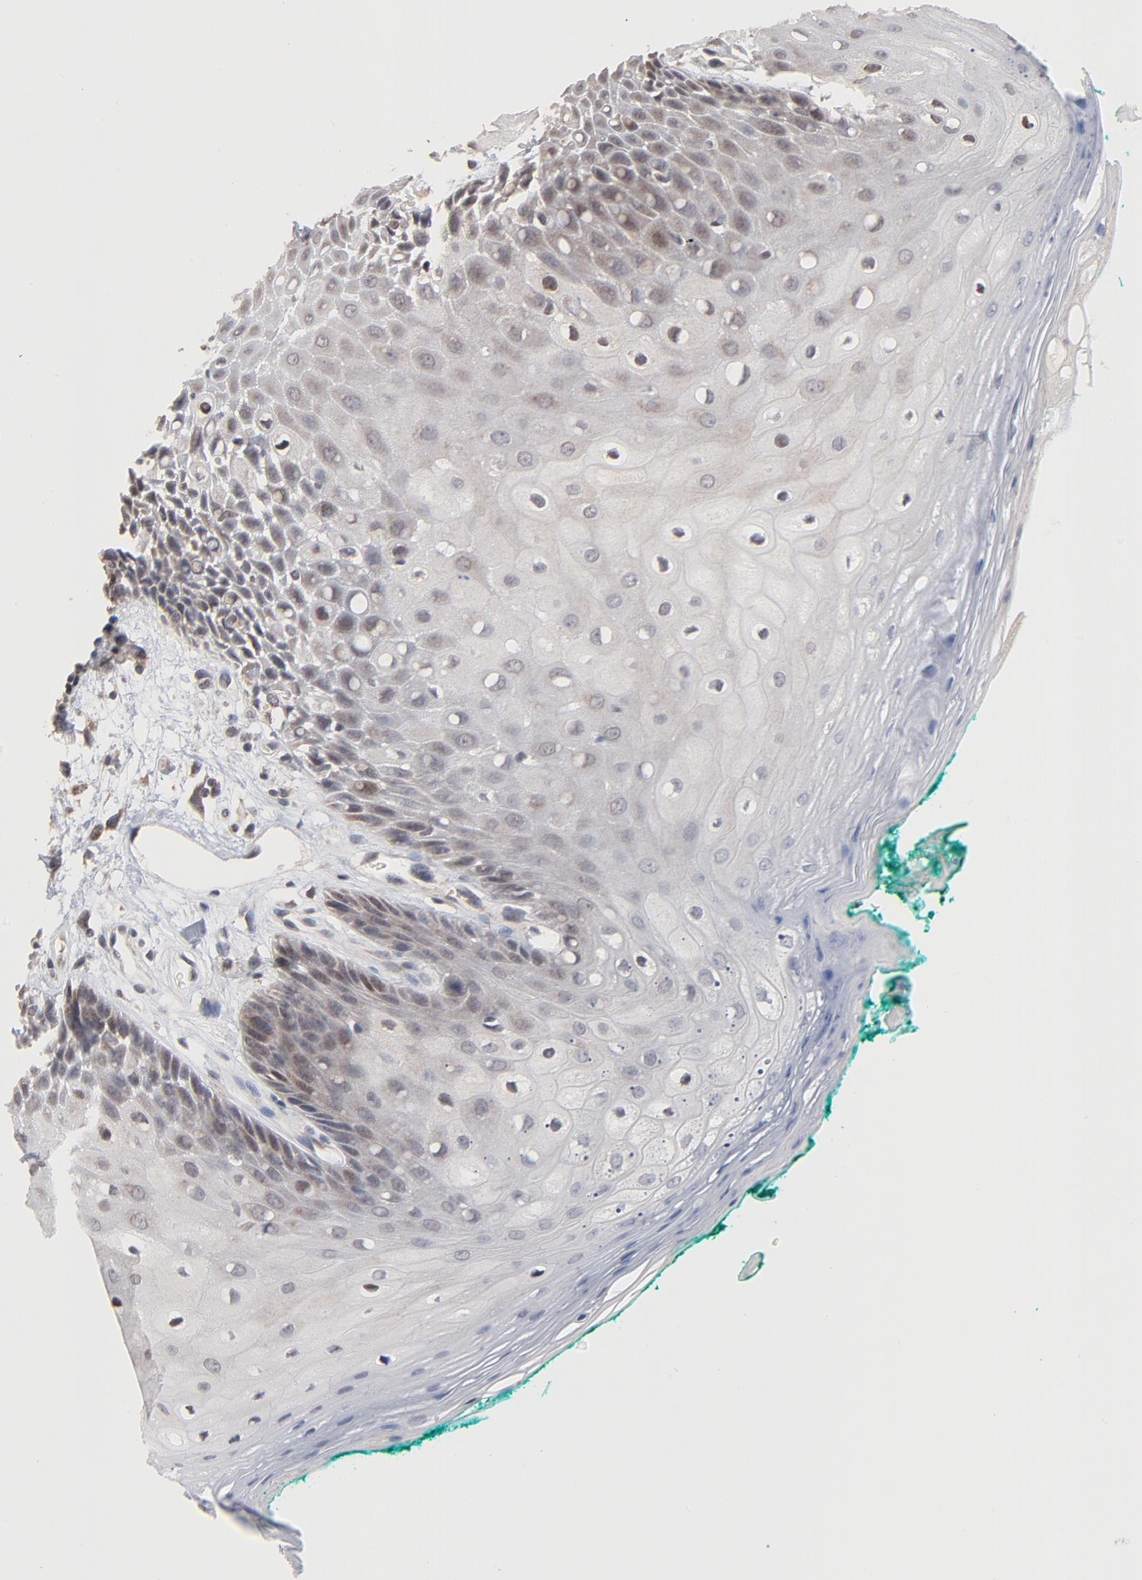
{"staining": {"intensity": "moderate", "quantity": "<25%", "location": "cytoplasmic/membranous"}, "tissue": "oral mucosa", "cell_type": "Squamous epithelial cells", "image_type": "normal", "snomed": [{"axis": "morphology", "description": "Normal tissue, NOS"}, {"axis": "morphology", "description": "Squamous cell carcinoma, NOS"}, {"axis": "topography", "description": "Skeletal muscle"}, {"axis": "topography", "description": "Oral tissue"}, {"axis": "topography", "description": "Head-Neck"}], "caption": "Immunohistochemistry (IHC) image of benign oral mucosa: human oral mucosa stained using IHC reveals low levels of moderate protein expression localized specifically in the cytoplasmic/membranous of squamous epithelial cells, appearing as a cytoplasmic/membranous brown color.", "gene": "MSL2", "patient": {"sex": "female", "age": 84}}